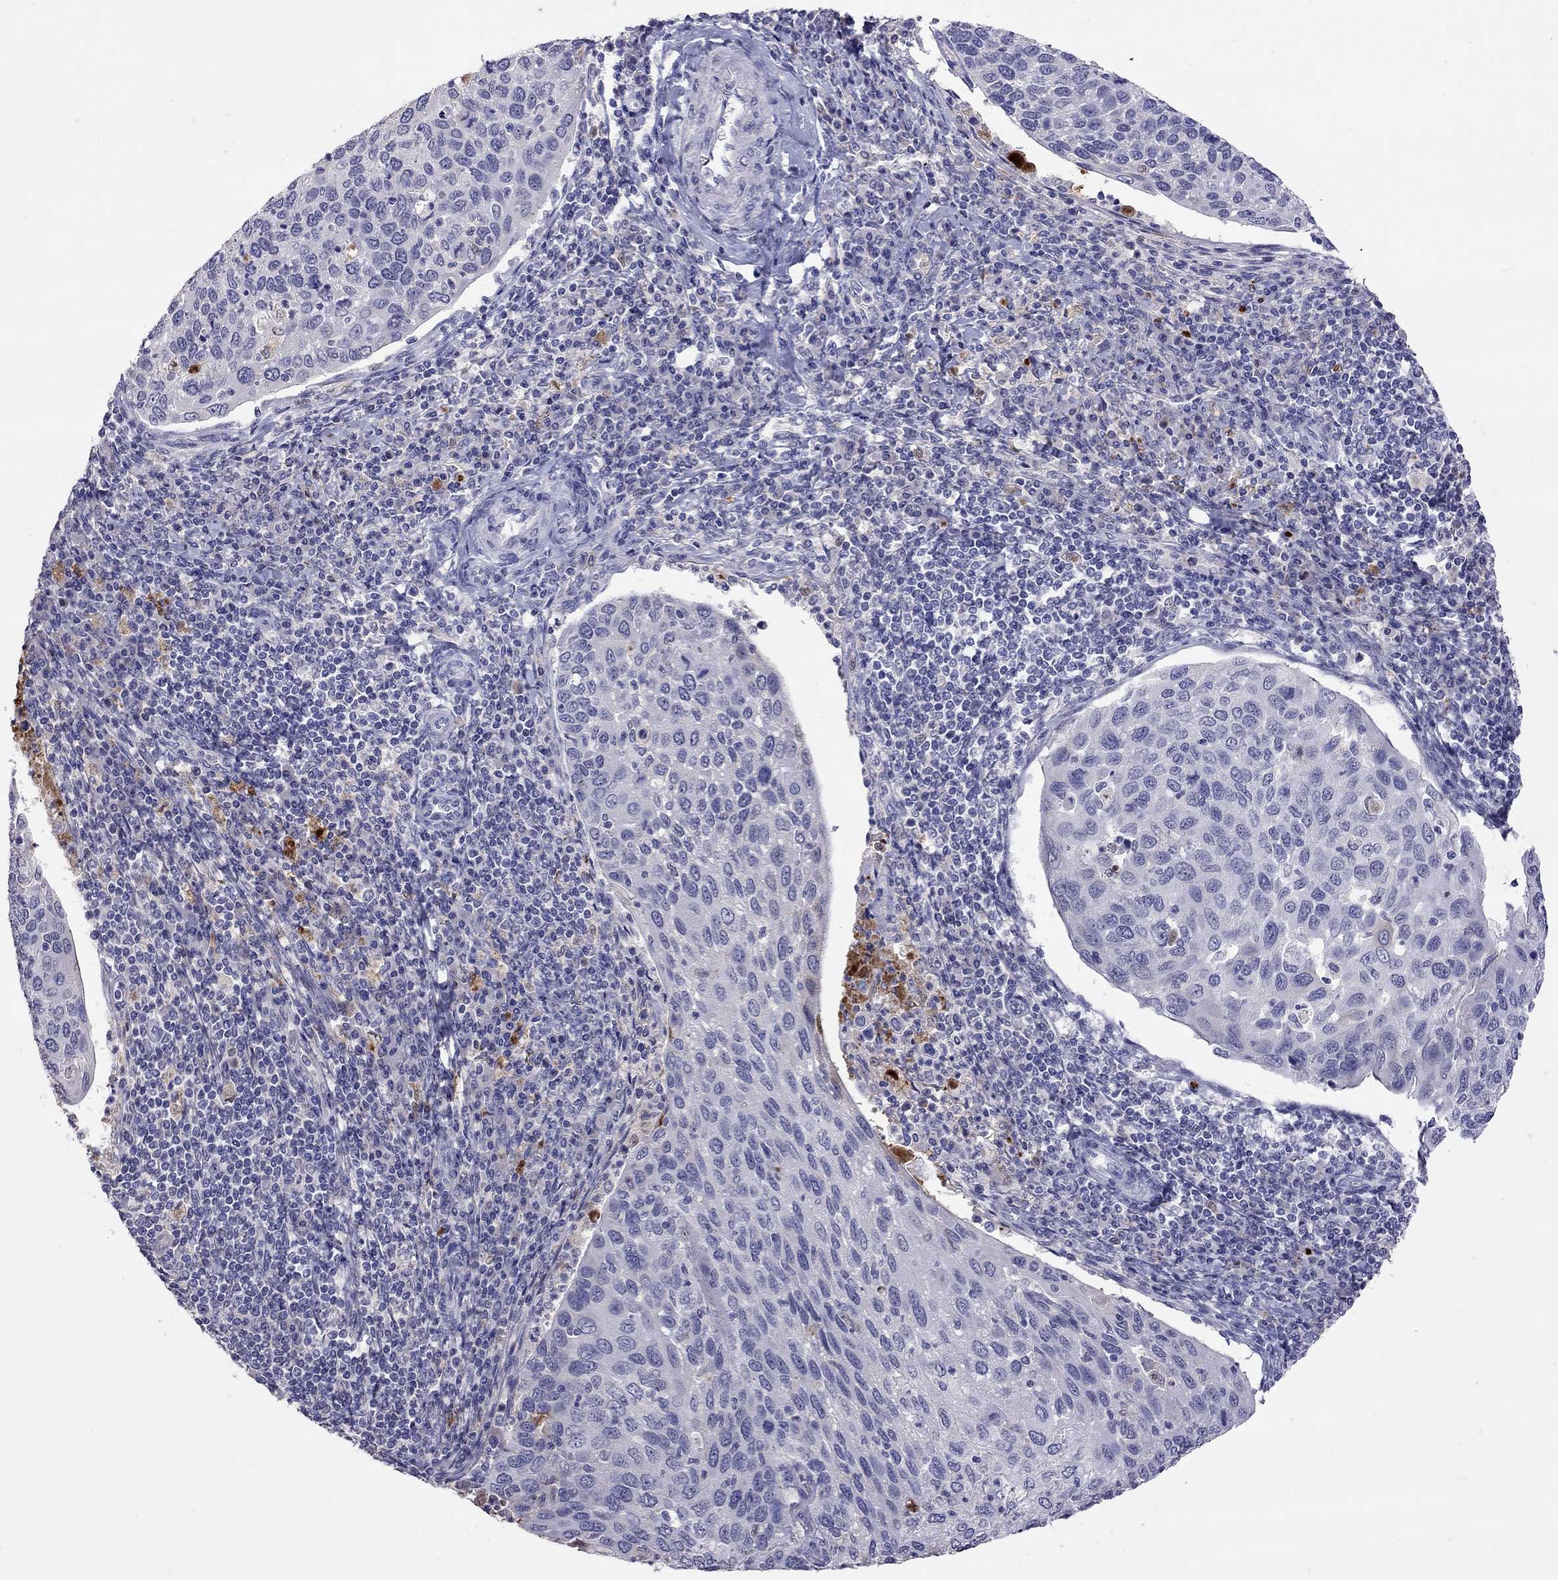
{"staining": {"intensity": "negative", "quantity": "none", "location": "none"}, "tissue": "cervical cancer", "cell_type": "Tumor cells", "image_type": "cancer", "snomed": [{"axis": "morphology", "description": "Squamous cell carcinoma, NOS"}, {"axis": "topography", "description": "Cervix"}], "caption": "DAB (3,3'-diaminobenzidine) immunohistochemical staining of human cervical cancer (squamous cell carcinoma) demonstrates no significant positivity in tumor cells.", "gene": "SERPINA3", "patient": {"sex": "female", "age": 54}}